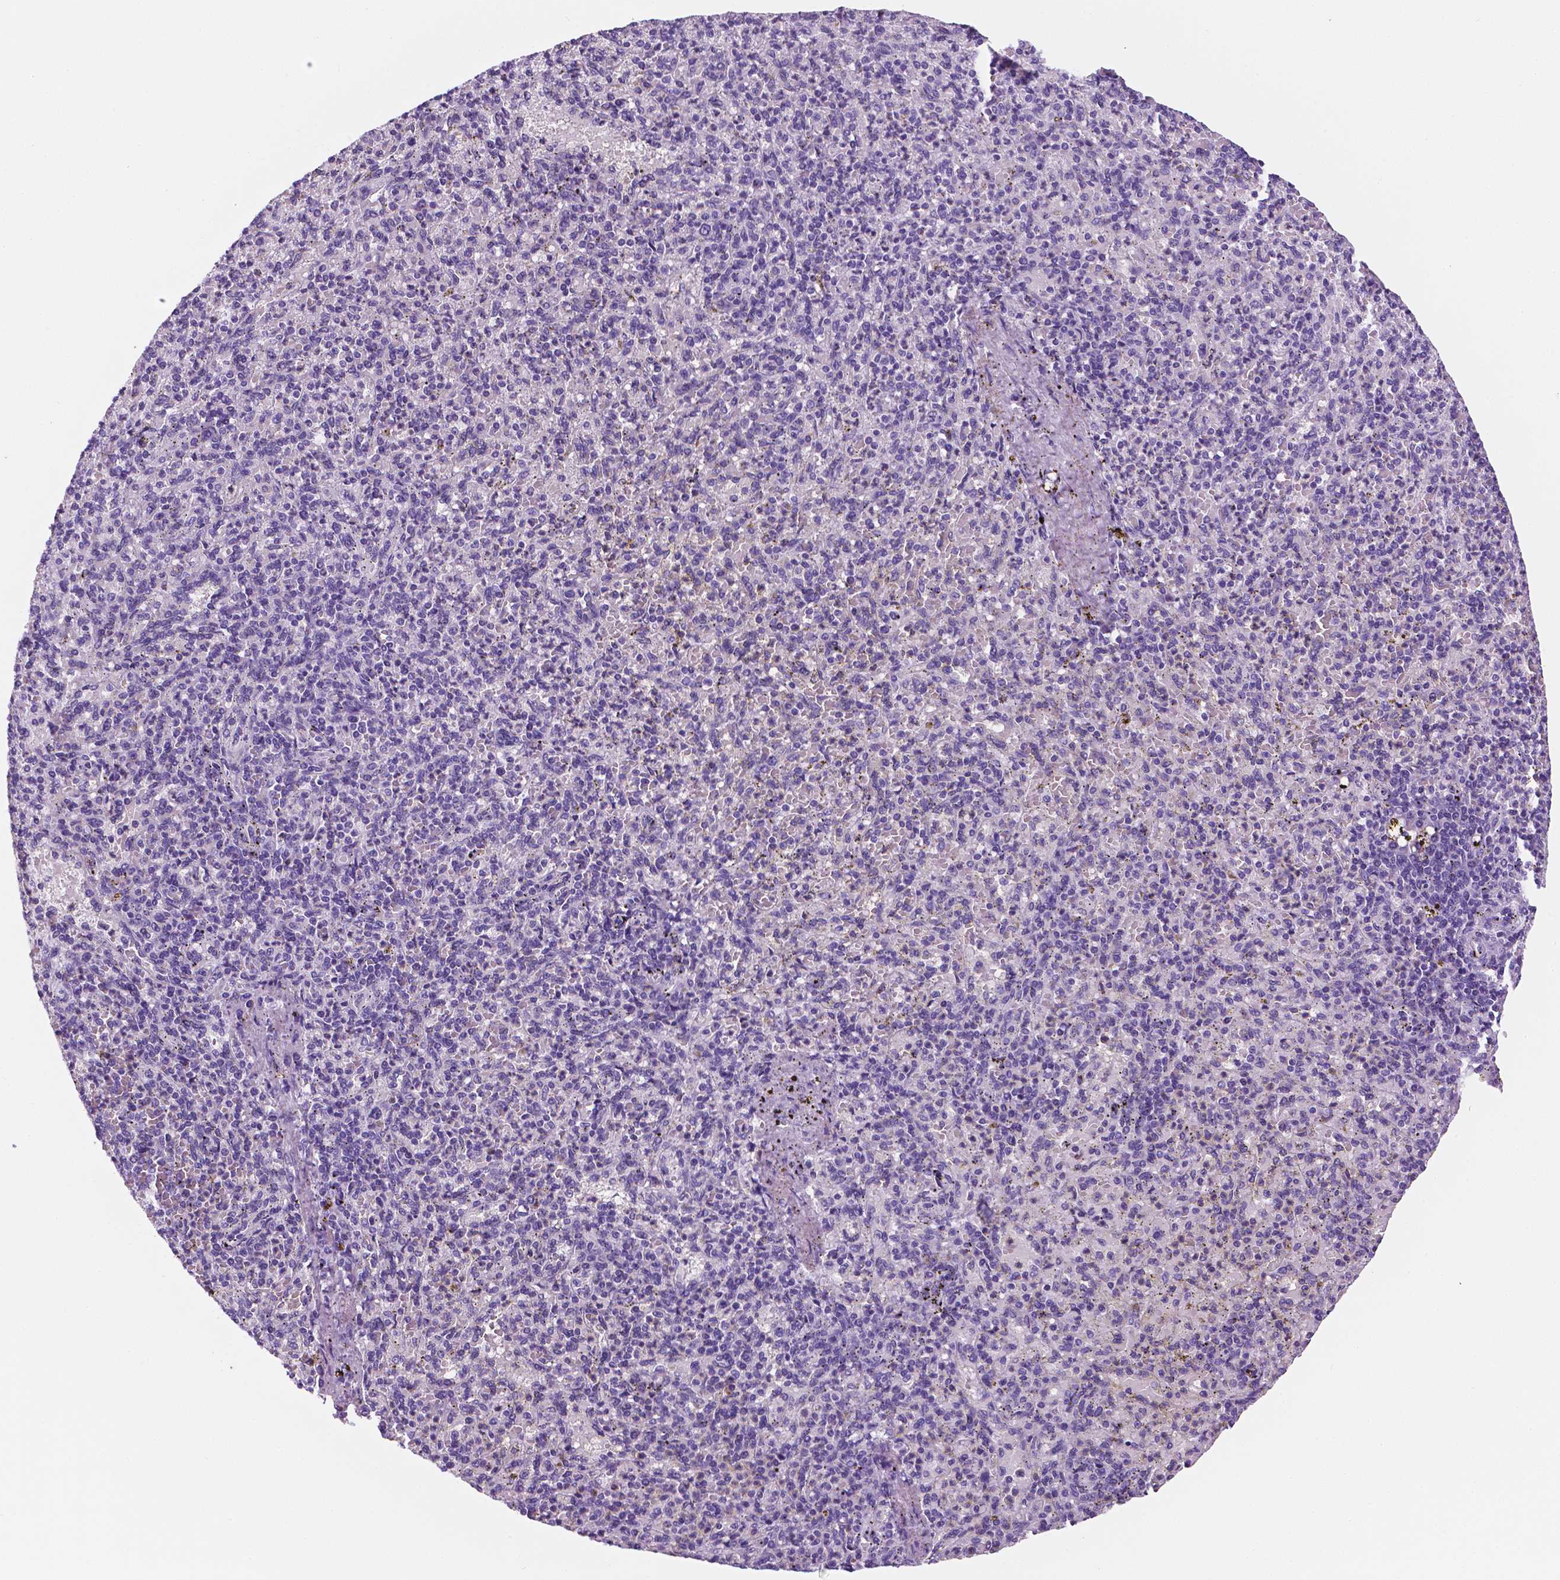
{"staining": {"intensity": "negative", "quantity": "none", "location": "none"}, "tissue": "spleen", "cell_type": "Cells in red pulp", "image_type": "normal", "snomed": [{"axis": "morphology", "description": "Normal tissue, NOS"}, {"axis": "topography", "description": "Spleen"}], "caption": "Human spleen stained for a protein using immunohistochemistry displays no staining in cells in red pulp.", "gene": "PPL", "patient": {"sex": "female", "age": 74}}